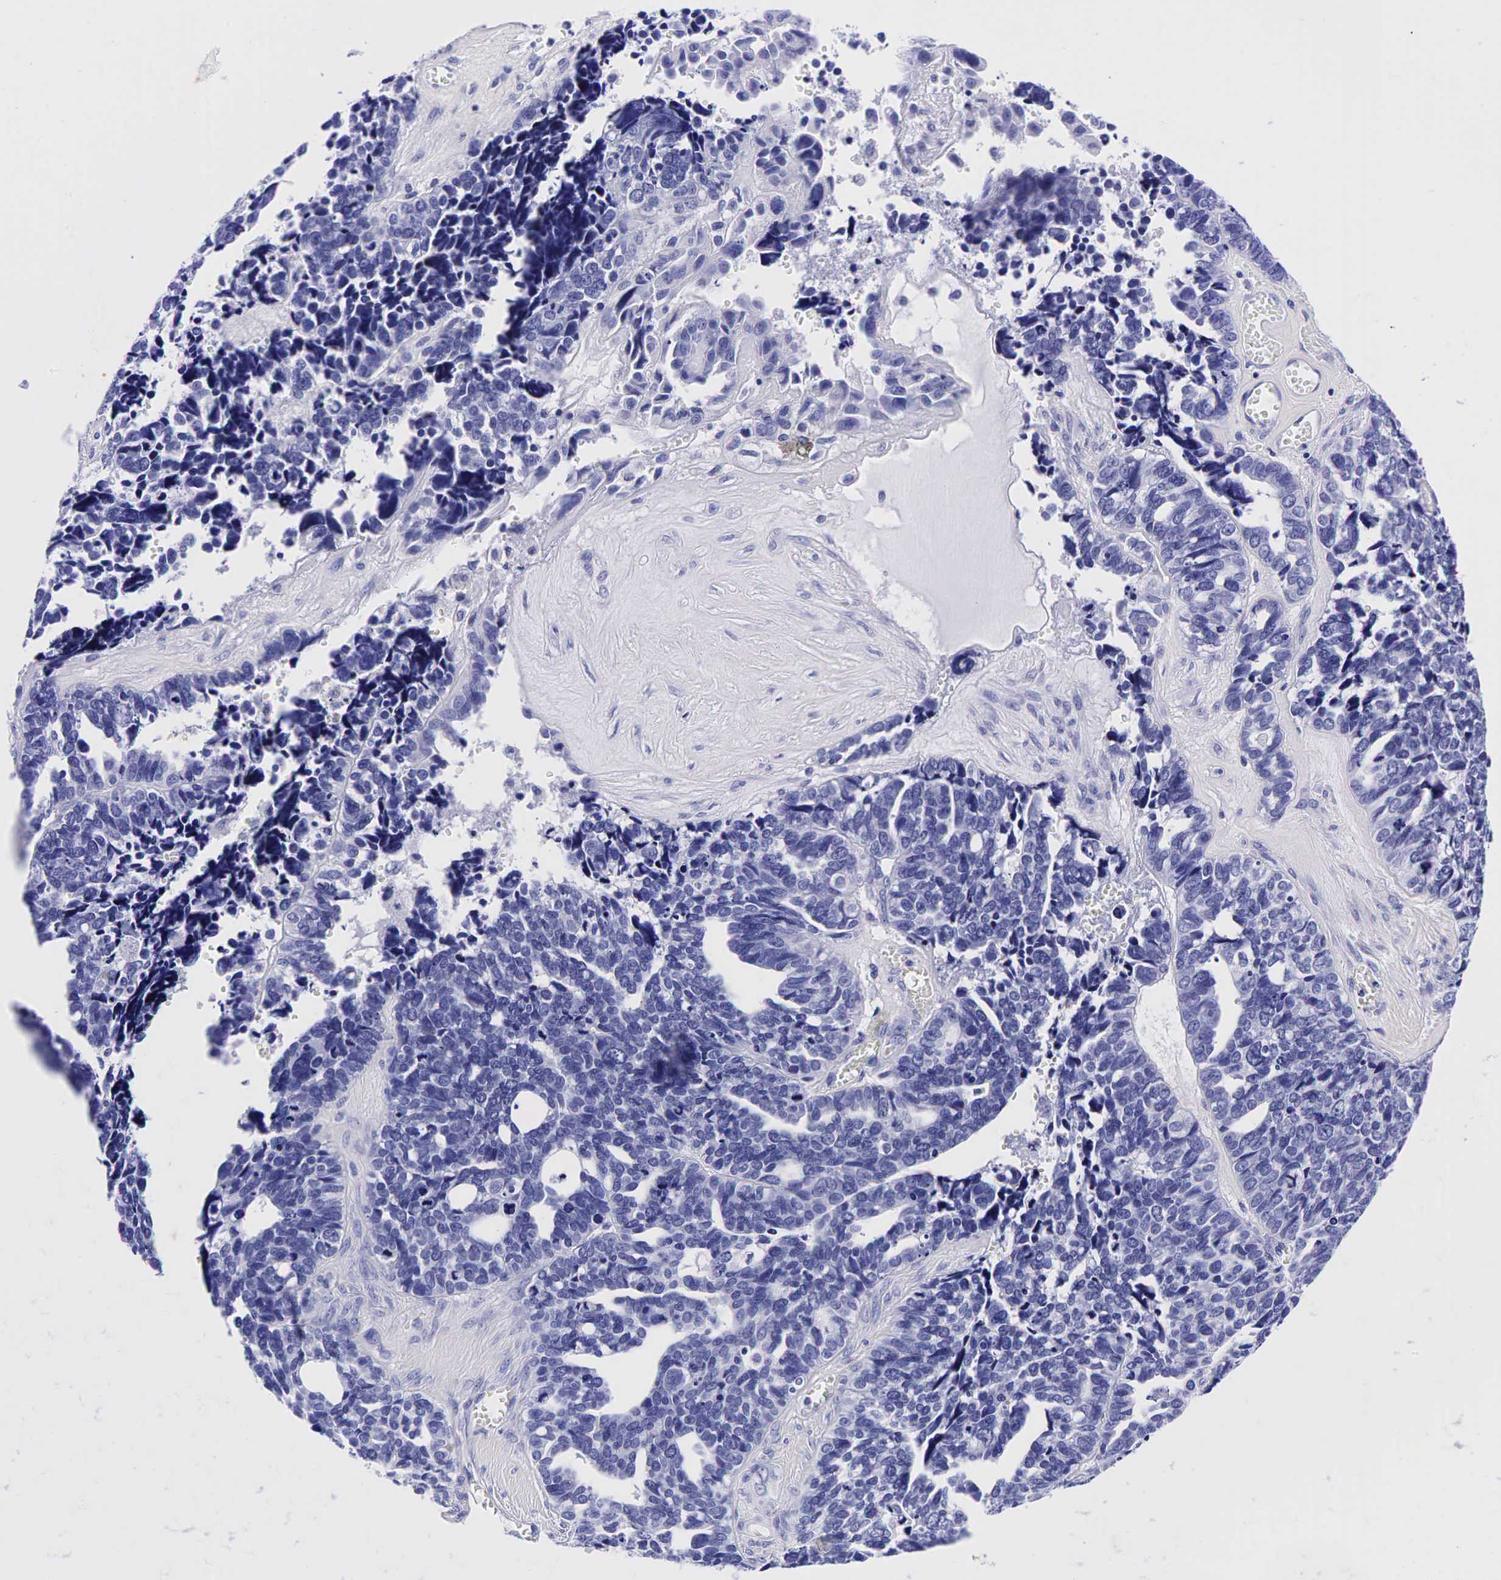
{"staining": {"intensity": "negative", "quantity": "none", "location": "none"}, "tissue": "ovarian cancer", "cell_type": "Tumor cells", "image_type": "cancer", "snomed": [{"axis": "morphology", "description": "Cystadenocarcinoma, serous, NOS"}, {"axis": "topography", "description": "Ovary"}], "caption": "Ovarian cancer (serous cystadenocarcinoma) was stained to show a protein in brown. There is no significant staining in tumor cells.", "gene": "GCG", "patient": {"sex": "female", "age": 77}}